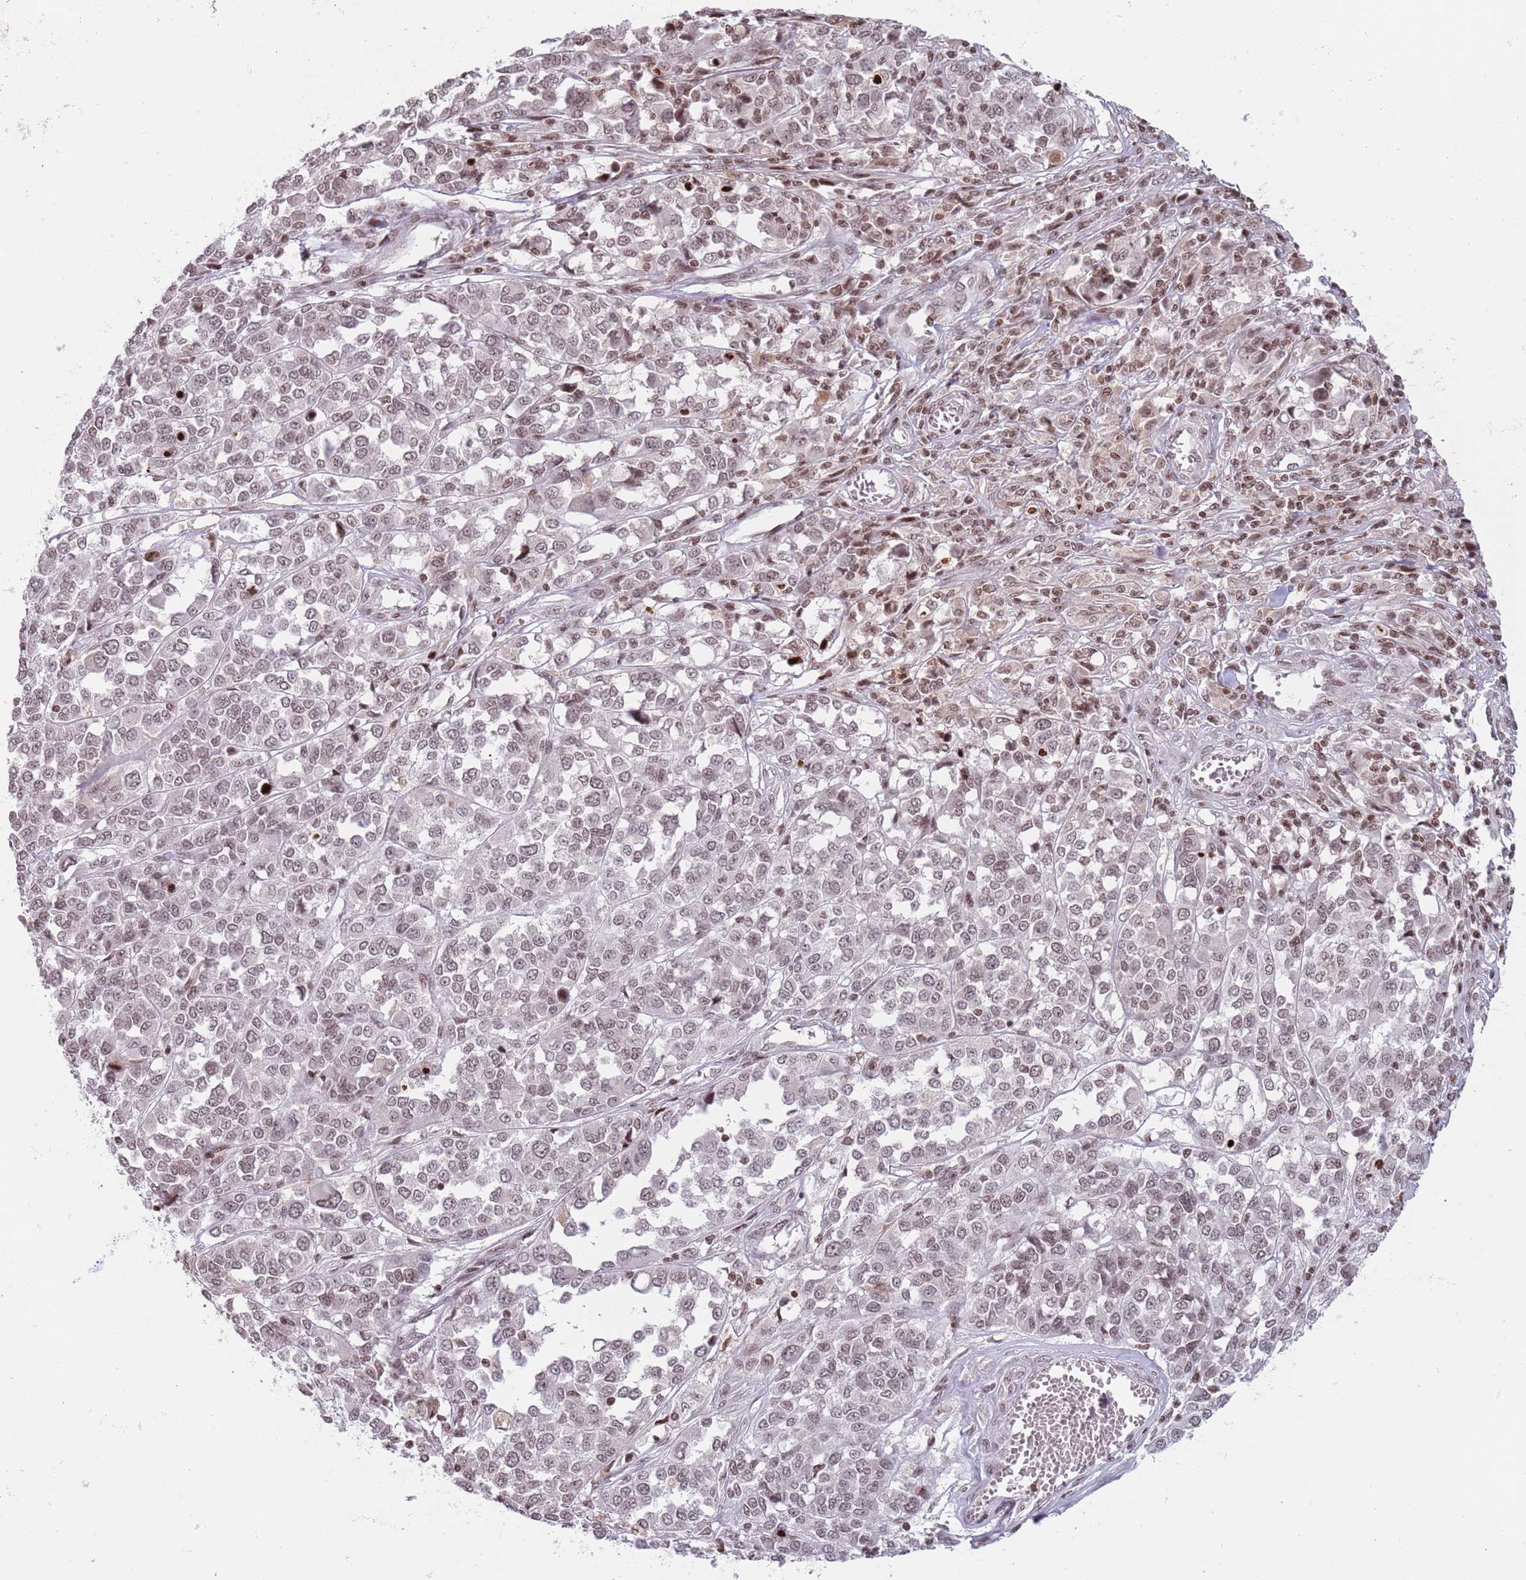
{"staining": {"intensity": "weak", "quantity": ">75%", "location": "nuclear"}, "tissue": "melanoma", "cell_type": "Tumor cells", "image_type": "cancer", "snomed": [{"axis": "morphology", "description": "Malignant melanoma, Metastatic site"}, {"axis": "topography", "description": "Lymph node"}], "caption": "Malignant melanoma (metastatic site) stained with a brown dye shows weak nuclear positive positivity in about >75% of tumor cells.", "gene": "SH3RF3", "patient": {"sex": "male", "age": 44}}